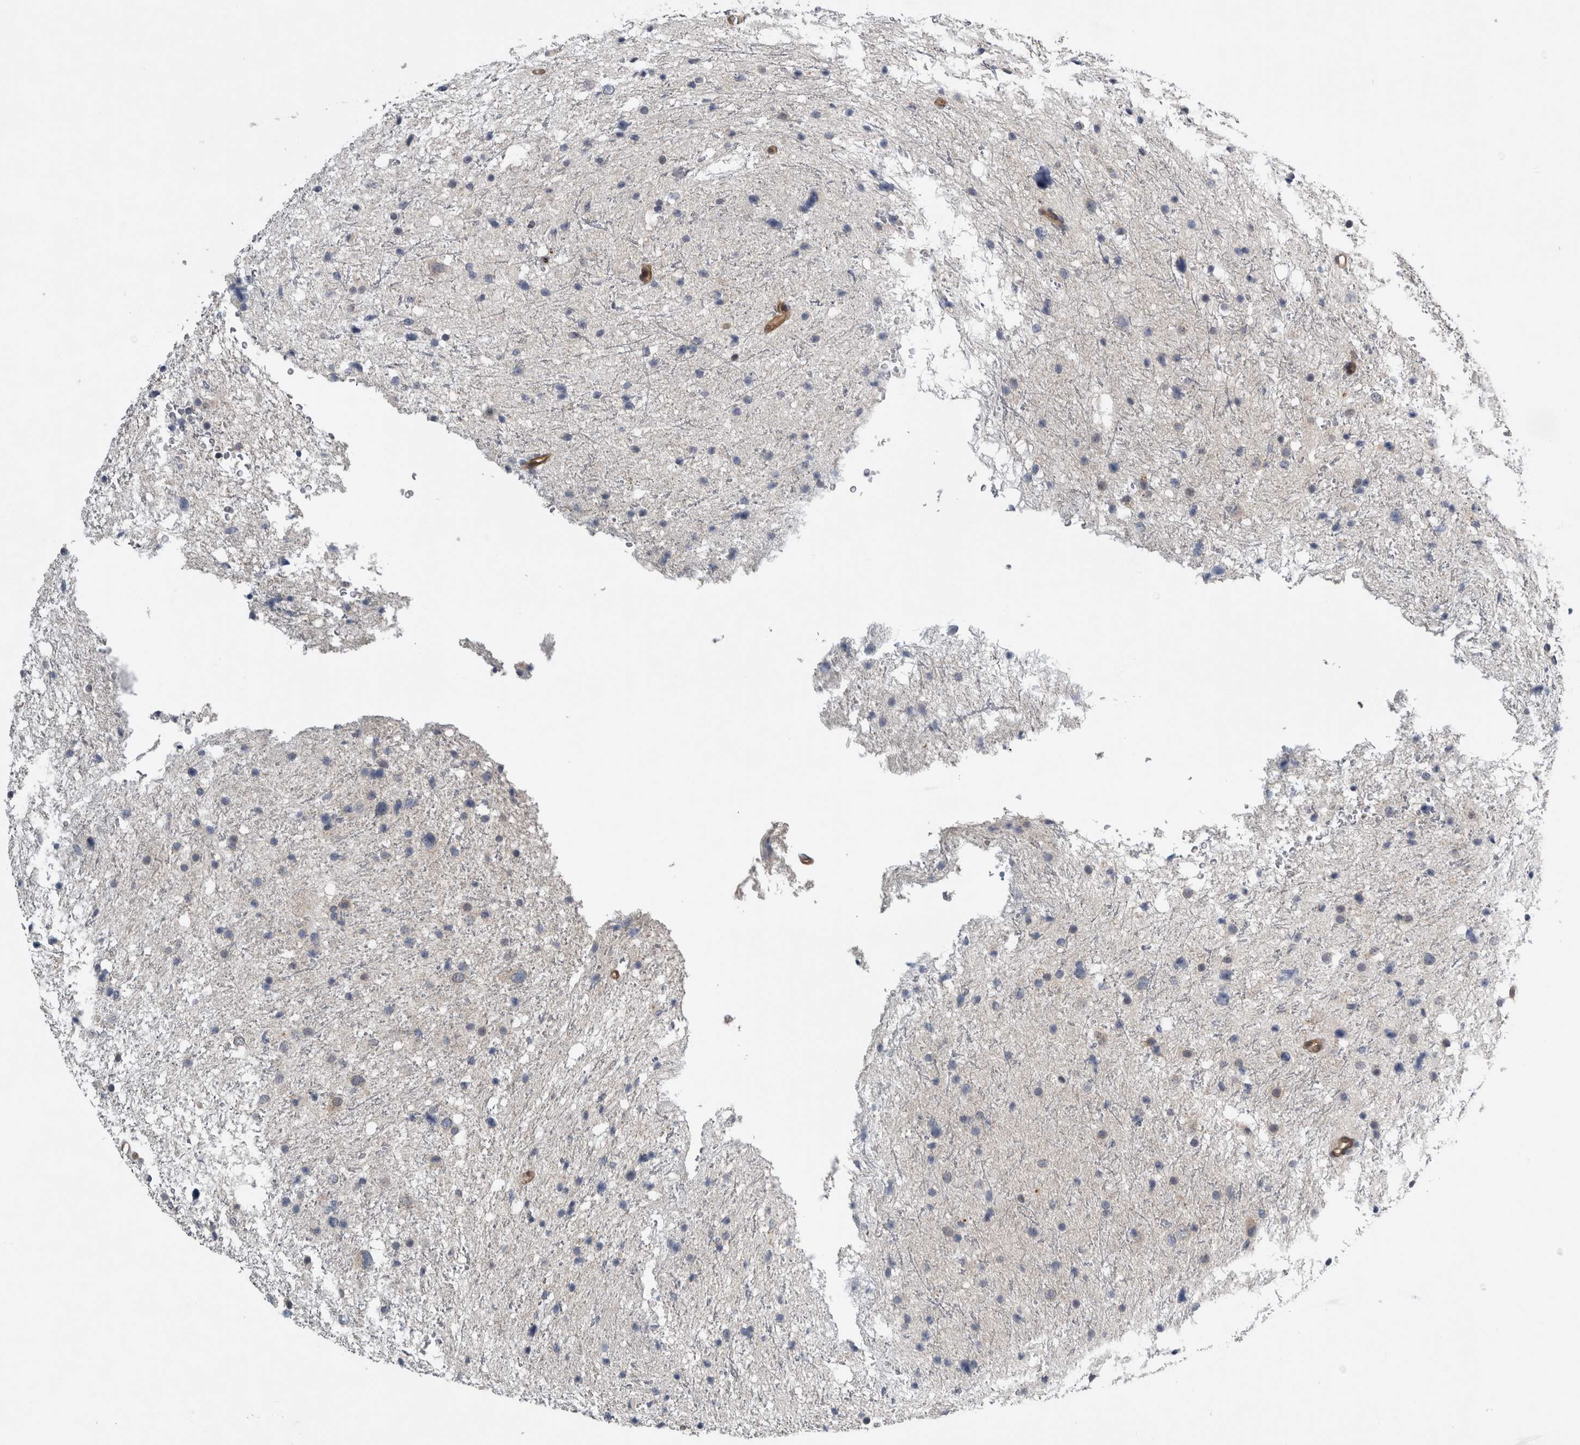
{"staining": {"intensity": "weak", "quantity": "<25%", "location": "cytoplasmic/membranous"}, "tissue": "glioma", "cell_type": "Tumor cells", "image_type": "cancer", "snomed": [{"axis": "morphology", "description": "Glioma, malignant, Low grade"}, {"axis": "topography", "description": "Brain"}], "caption": "The image demonstrates no significant expression in tumor cells of glioma. (DAB IHC, high magnification).", "gene": "NAPRT", "patient": {"sex": "female", "age": 37}}